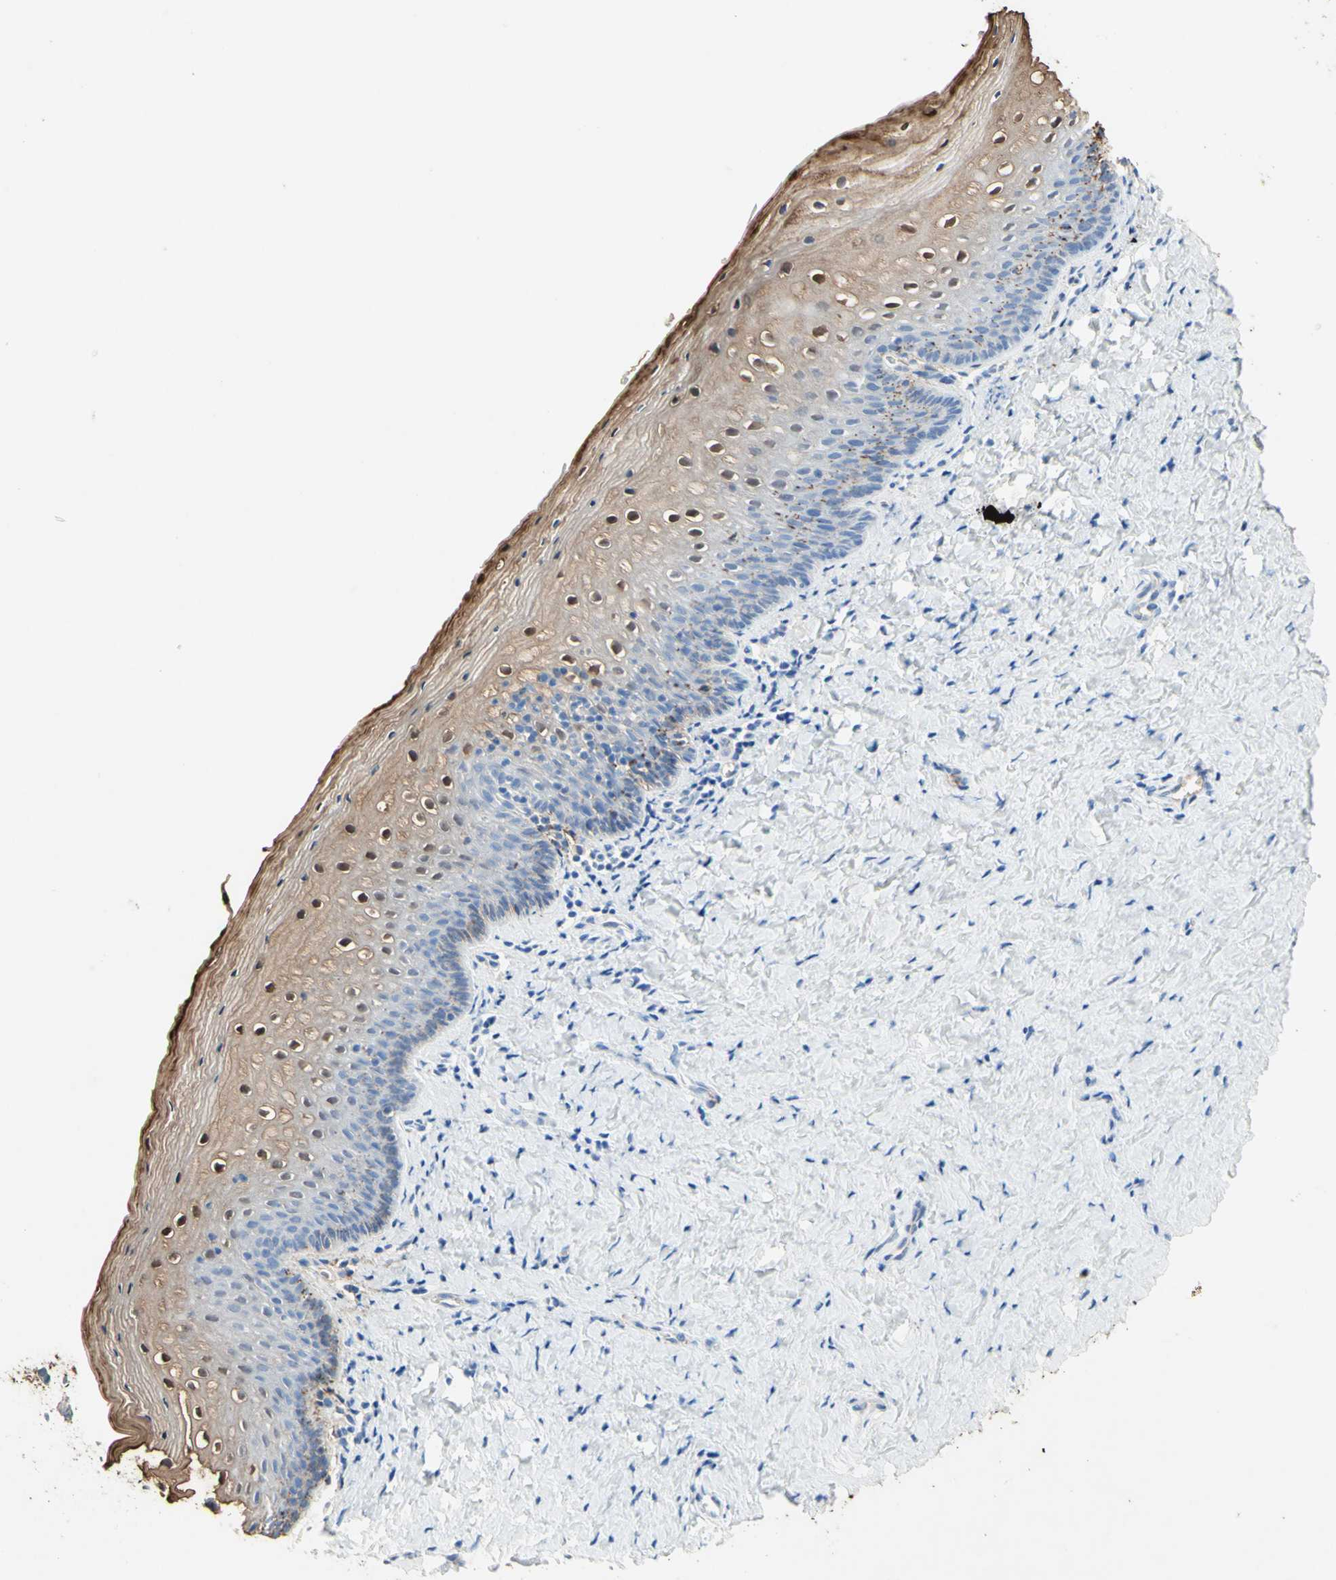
{"staining": {"intensity": "moderate", "quantity": "25%-75%", "location": "cytoplasmic/membranous,nuclear"}, "tissue": "vagina", "cell_type": "Squamous epithelial cells", "image_type": "normal", "snomed": [{"axis": "morphology", "description": "Normal tissue, NOS"}, {"axis": "topography", "description": "Vagina"}], "caption": "IHC (DAB (3,3'-diaminobenzidine)) staining of normal human vagina reveals moderate cytoplasmic/membranous,nuclear protein staining in about 25%-75% of squamous epithelial cells.", "gene": "NFKBIZ", "patient": {"sex": "female", "age": 46}}